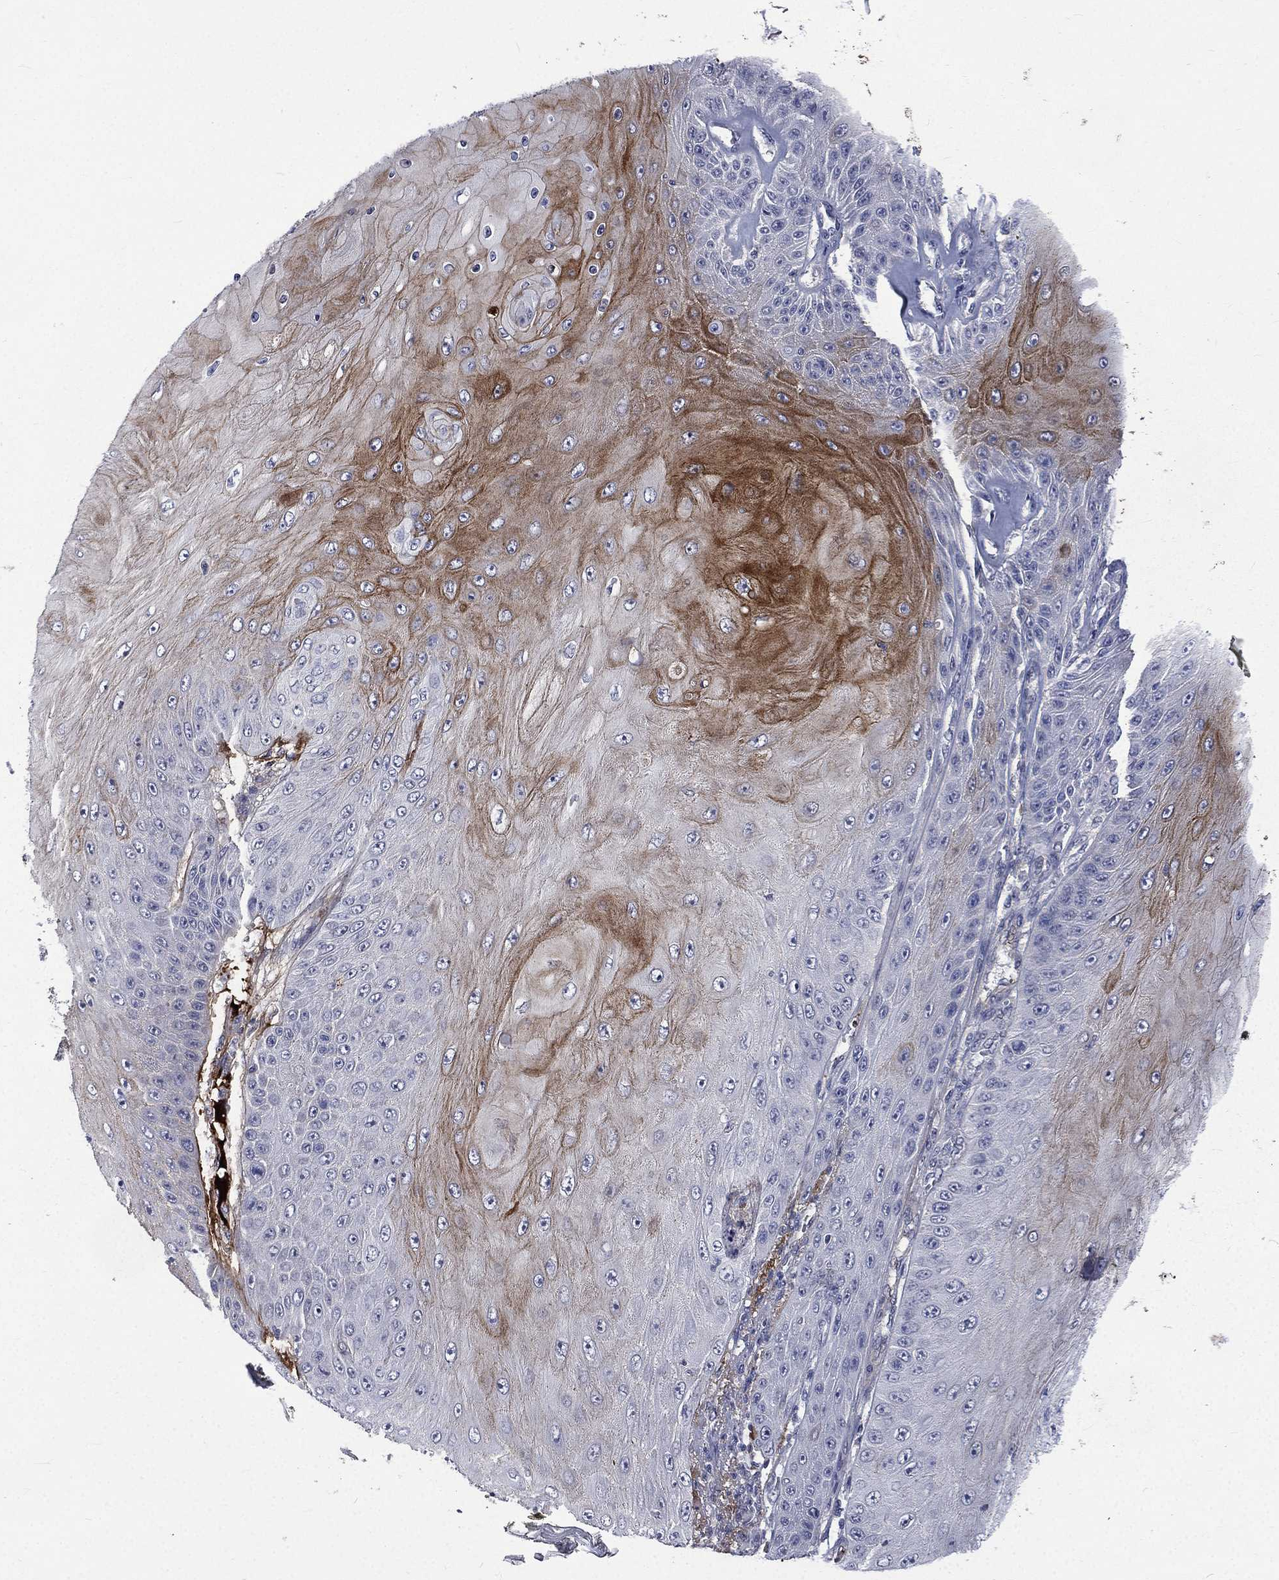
{"staining": {"intensity": "strong", "quantity": "<25%", "location": "cytoplasmic/membranous"}, "tissue": "skin cancer", "cell_type": "Tumor cells", "image_type": "cancer", "snomed": [{"axis": "morphology", "description": "Squamous cell carcinoma, NOS"}, {"axis": "topography", "description": "Skin"}], "caption": "The histopathology image exhibits immunohistochemical staining of skin cancer. There is strong cytoplasmic/membranous expression is seen in about <25% of tumor cells. (IHC, brightfield microscopy, high magnification).", "gene": "FGG", "patient": {"sex": "male", "age": 62}}